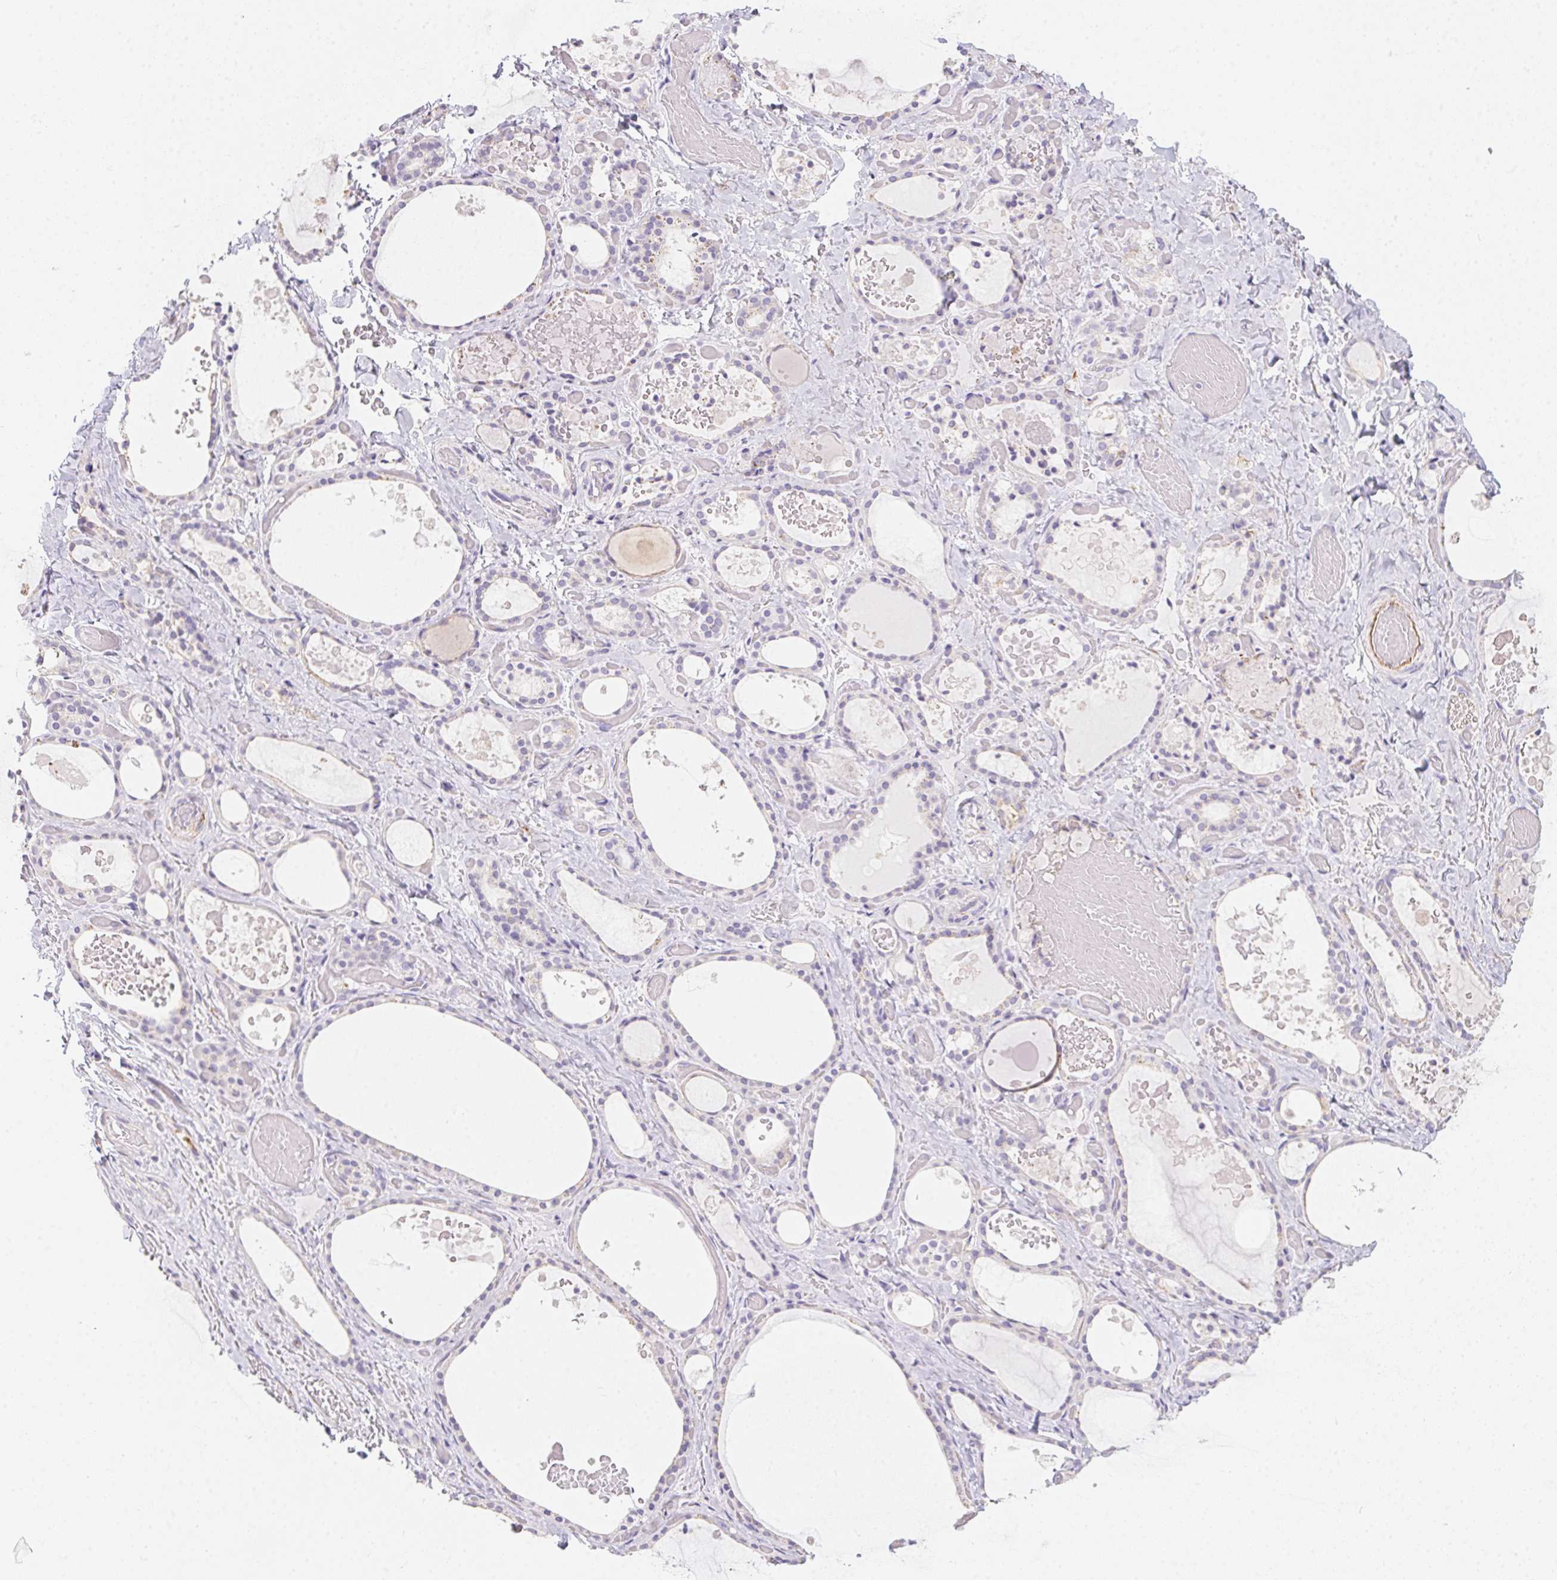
{"staining": {"intensity": "negative", "quantity": "none", "location": "none"}, "tissue": "thyroid gland", "cell_type": "Glandular cells", "image_type": "normal", "snomed": [{"axis": "morphology", "description": "Normal tissue, NOS"}, {"axis": "topography", "description": "Thyroid gland"}], "caption": "There is no significant expression in glandular cells of thyroid gland. (DAB (3,3'-diaminobenzidine) IHC with hematoxylin counter stain).", "gene": "MYL4", "patient": {"sex": "female", "age": 56}}